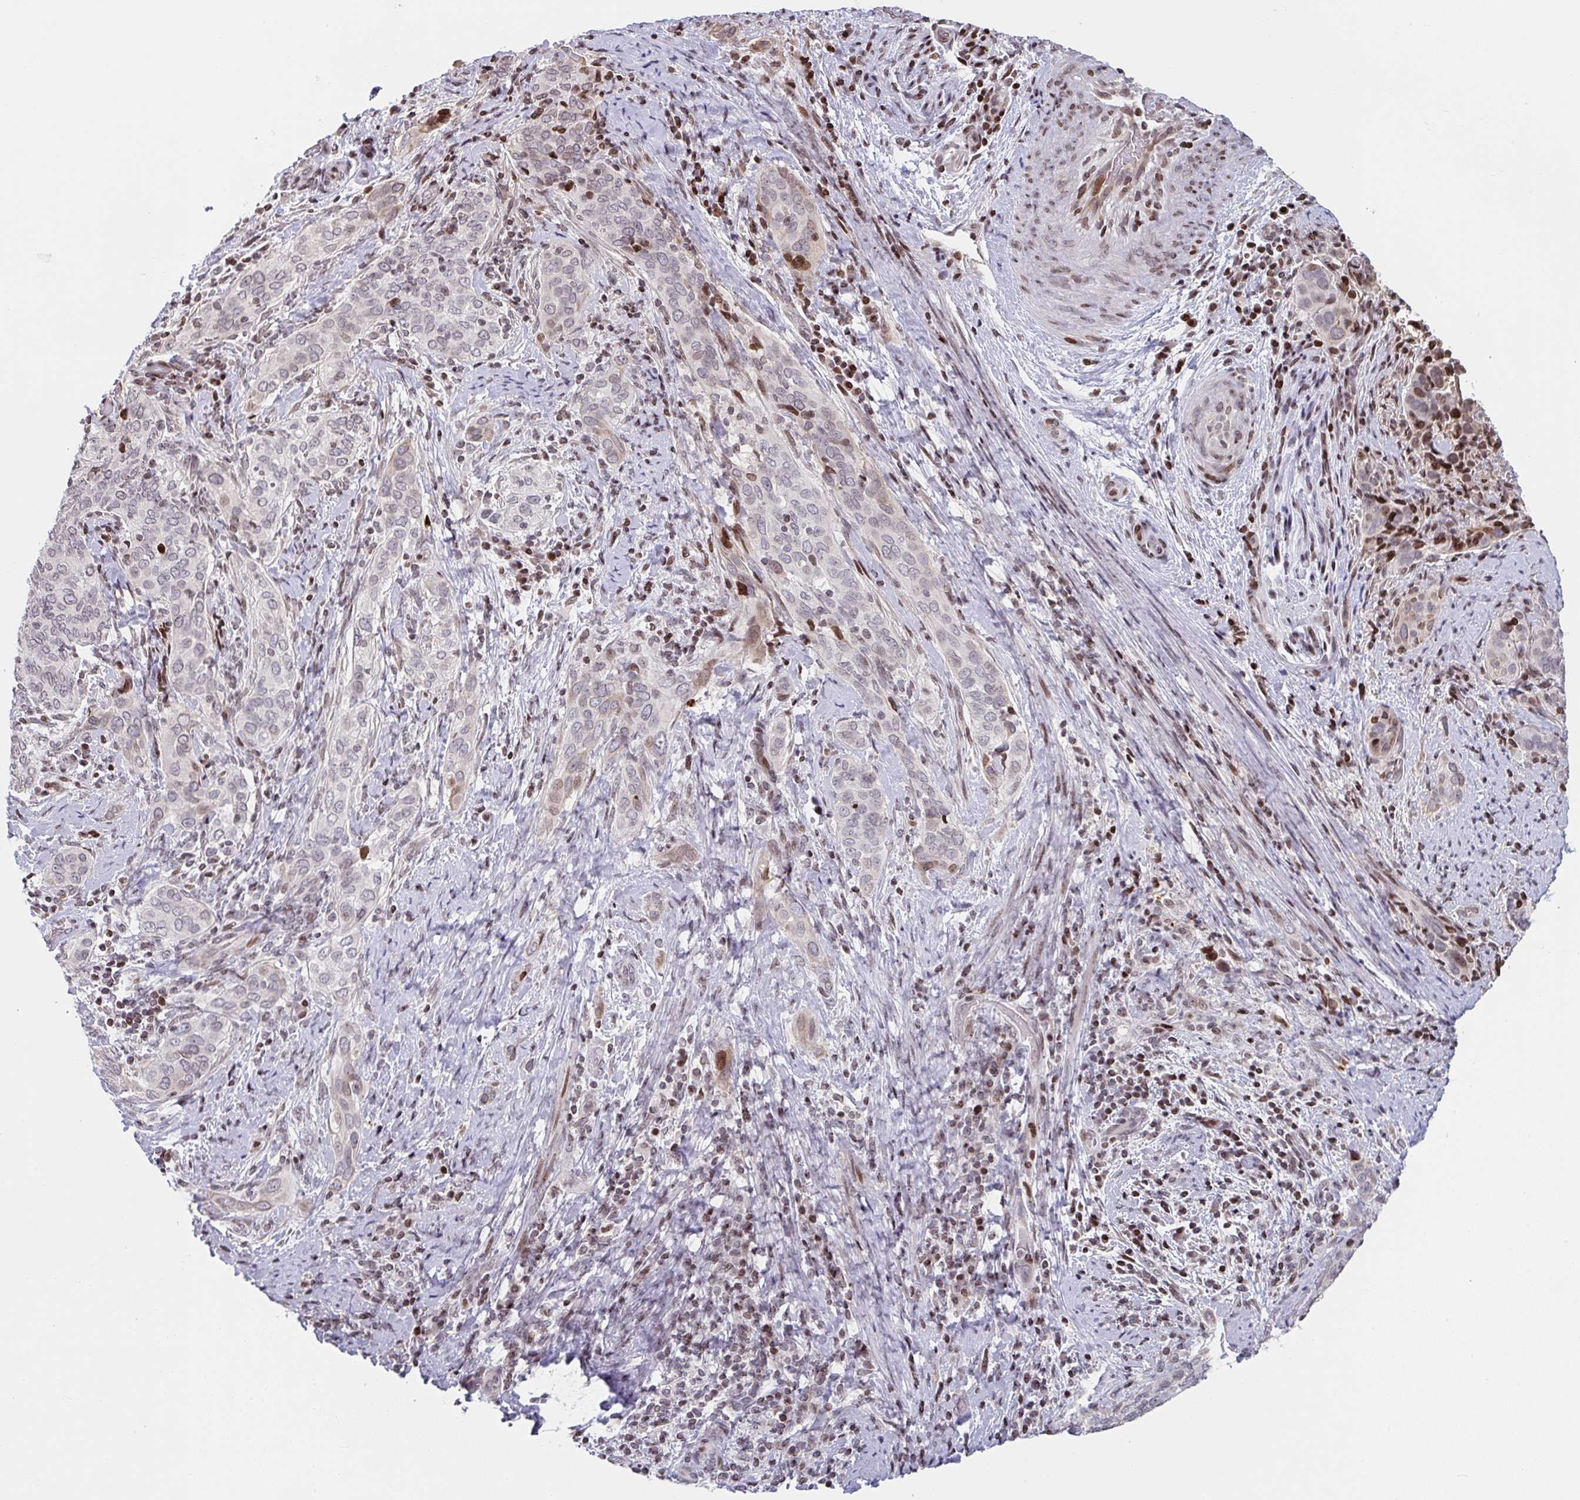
{"staining": {"intensity": "strong", "quantity": "<25%", "location": "nuclear"}, "tissue": "cervical cancer", "cell_type": "Tumor cells", "image_type": "cancer", "snomed": [{"axis": "morphology", "description": "Squamous cell carcinoma, NOS"}, {"axis": "topography", "description": "Cervix"}], "caption": "Cervical cancer (squamous cell carcinoma) stained with DAB immunohistochemistry displays medium levels of strong nuclear positivity in about <25% of tumor cells.", "gene": "PCDHB8", "patient": {"sex": "female", "age": 38}}